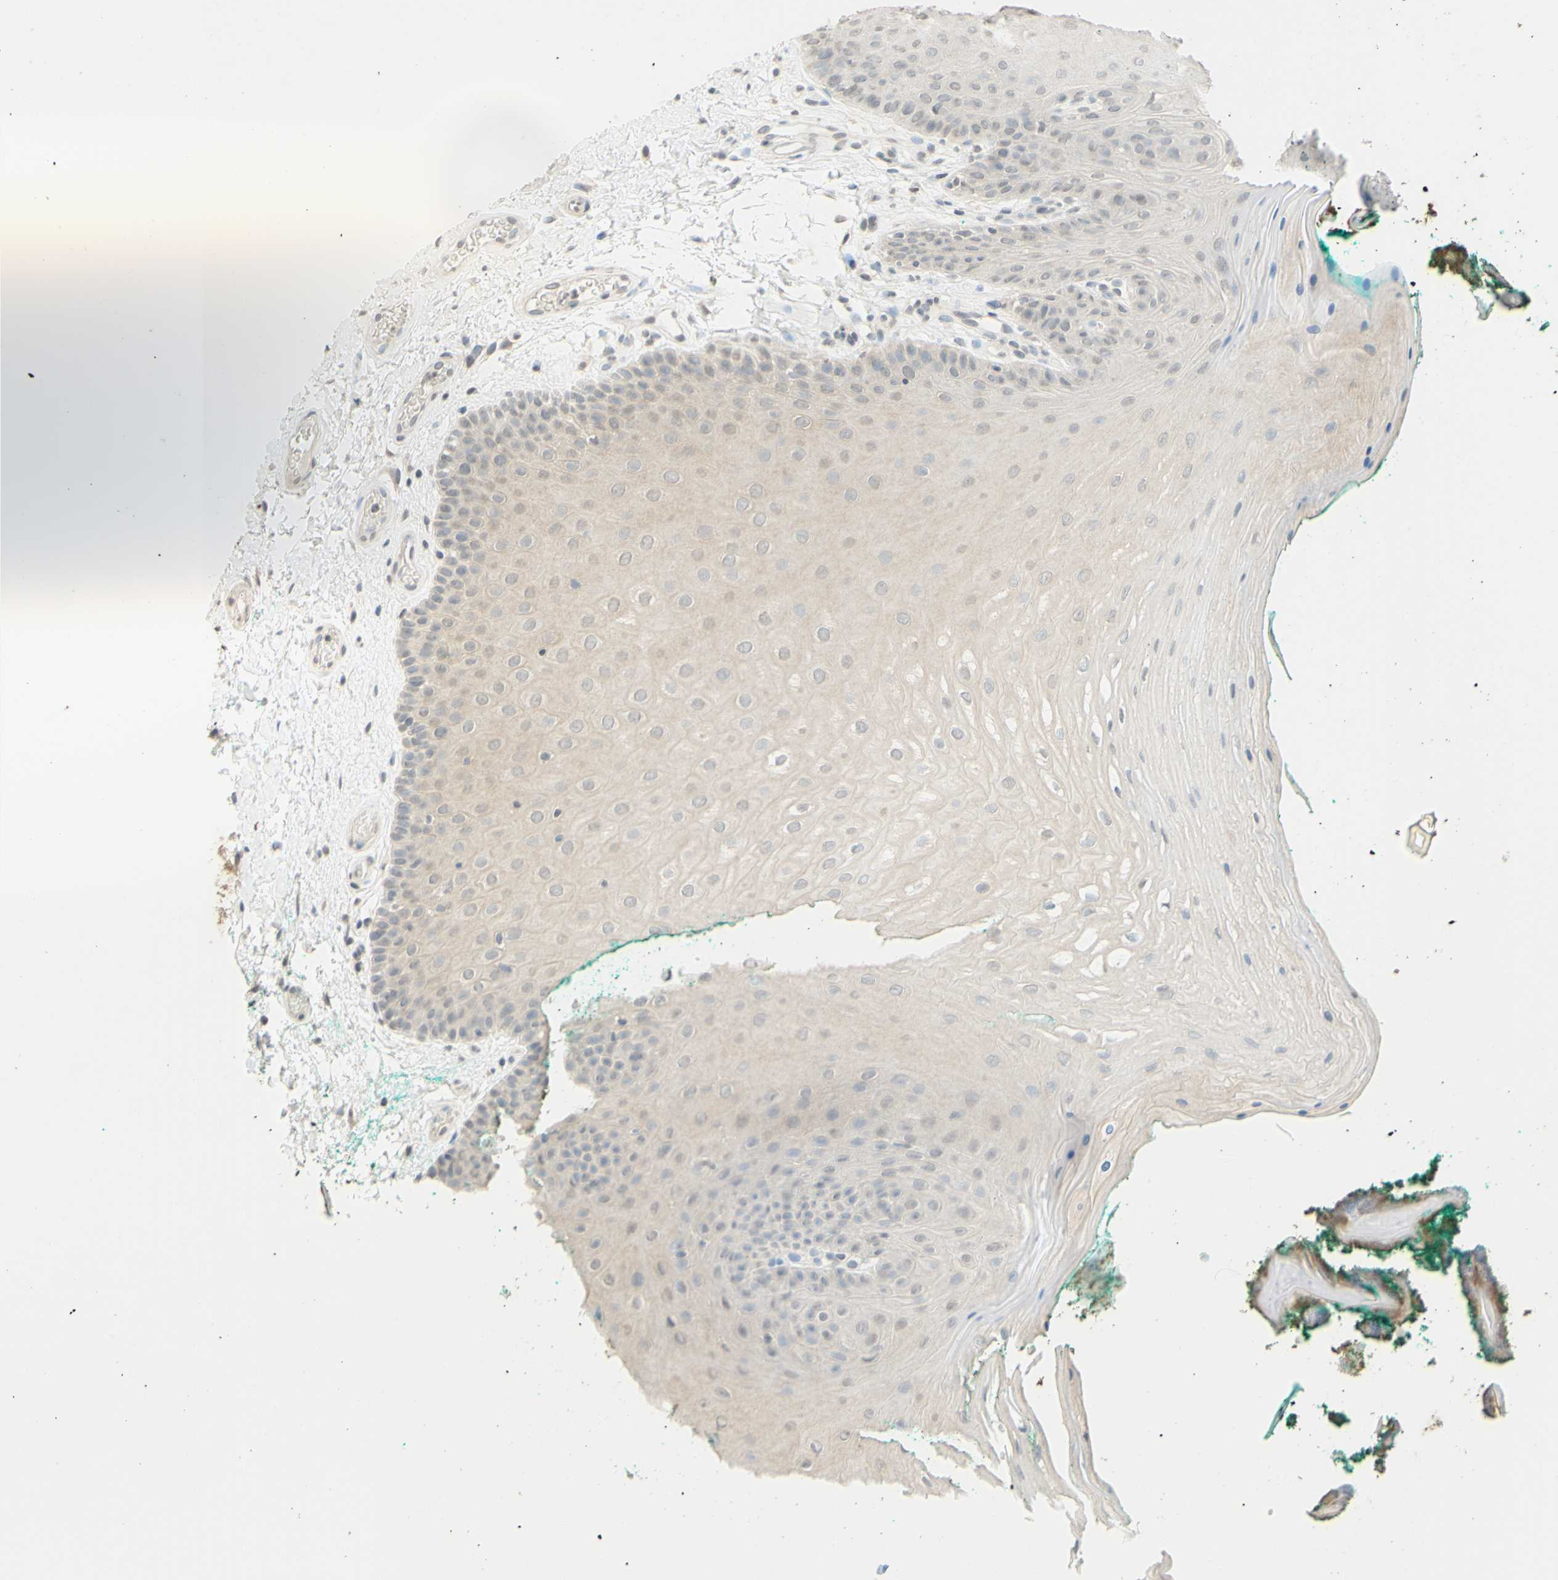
{"staining": {"intensity": "weak", "quantity": "25%-75%", "location": "cytoplasmic/membranous"}, "tissue": "oral mucosa", "cell_type": "Squamous epithelial cells", "image_type": "normal", "snomed": [{"axis": "morphology", "description": "Normal tissue, NOS"}, {"axis": "topography", "description": "Skeletal muscle"}, {"axis": "topography", "description": "Oral tissue"}], "caption": "Immunohistochemical staining of unremarkable oral mucosa shows weak cytoplasmic/membranous protein positivity in approximately 25%-75% of squamous epithelial cells.", "gene": "MAG", "patient": {"sex": "male", "age": 58}}